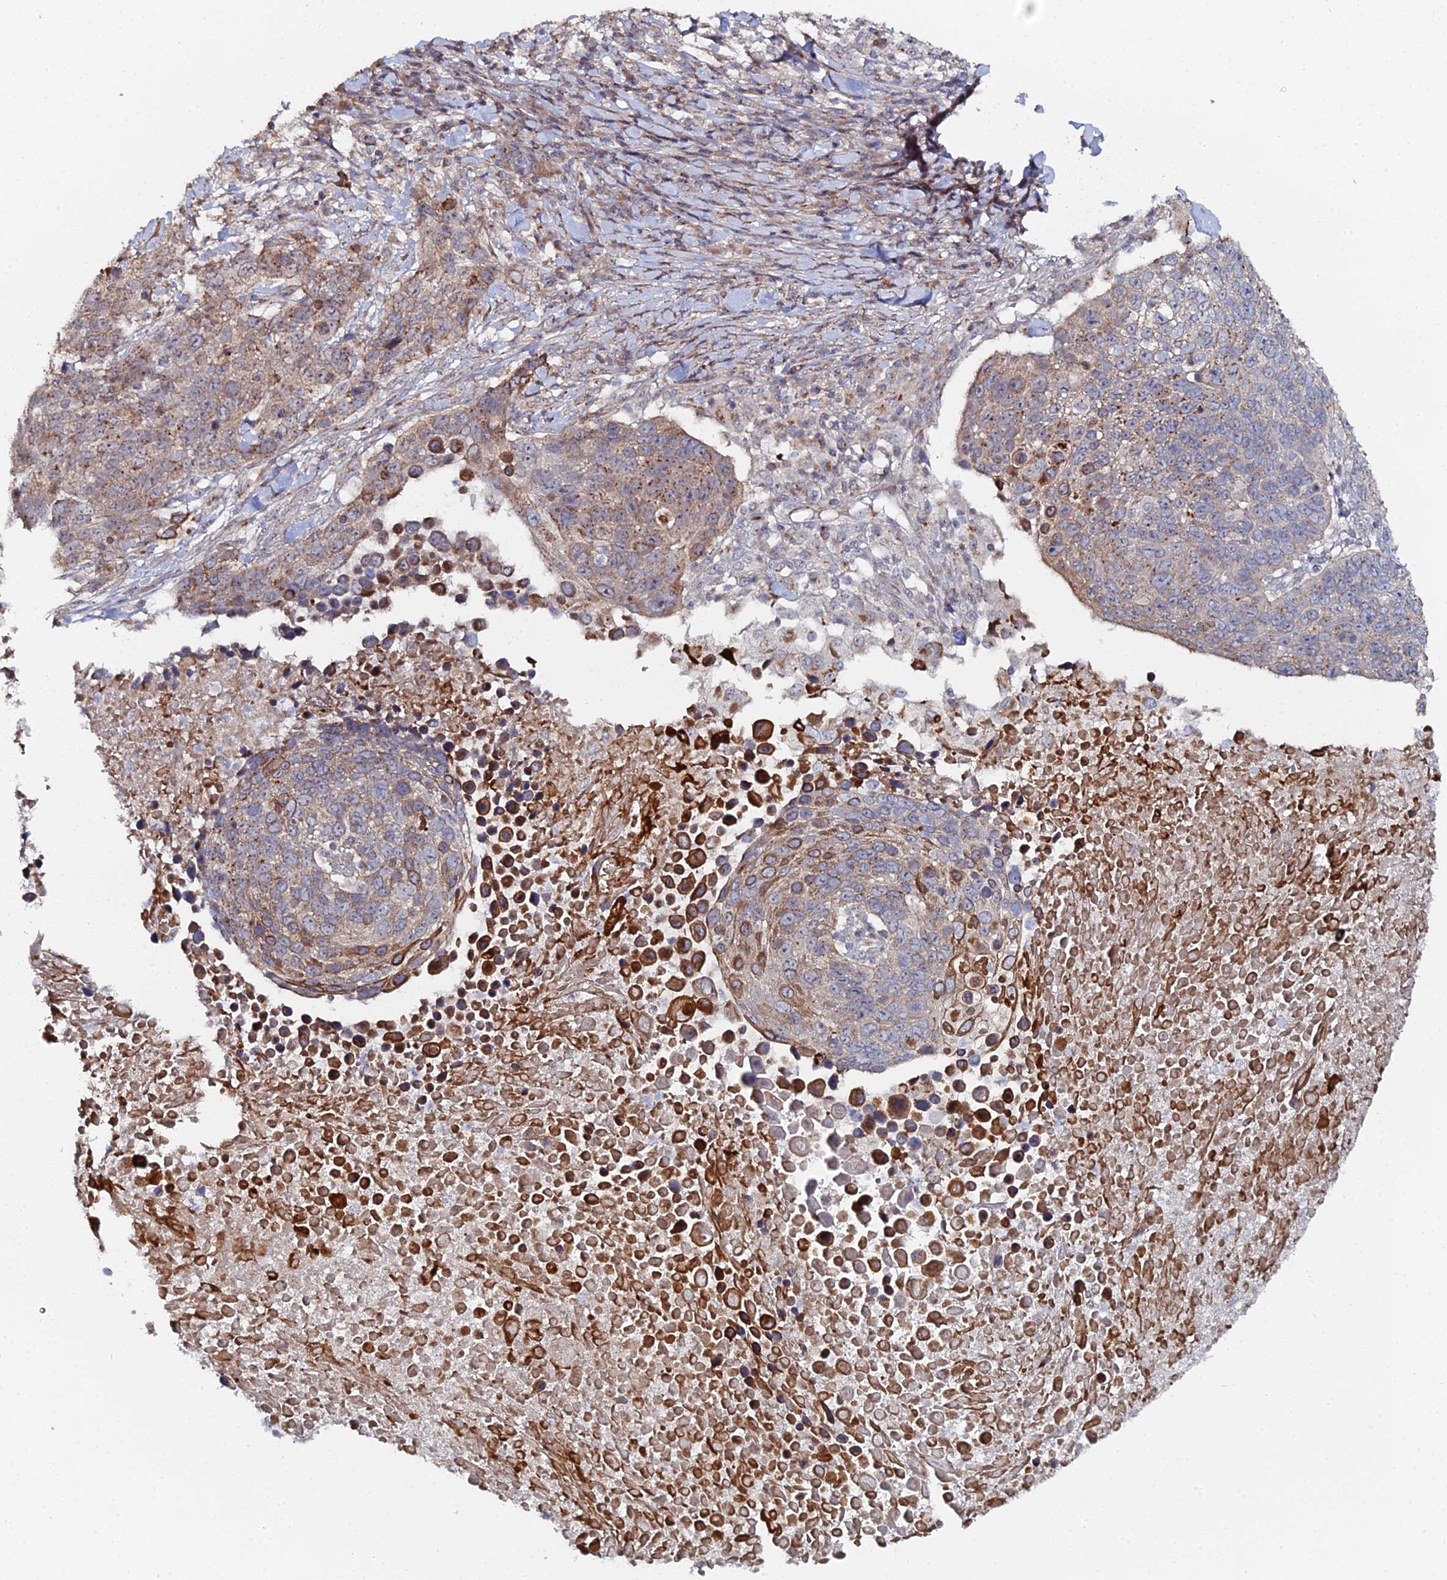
{"staining": {"intensity": "moderate", "quantity": ">75%", "location": "cytoplasmic/membranous"}, "tissue": "lung cancer", "cell_type": "Tumor cells", "image_type": "cancer", "snomed": [{"axis": "morphology", "description": "Normal tissue, NOS"}, {"axis": "morphology", "description": "Squamous cell carcinoma, NOS"}, {"axis": "topography", "description": "Lymph node"}, {"axis": "topography", "description": "Lung"}], "caption": "Tumor cells reveal medium levels of moderate cytoplasmic/membranous positivity in approximately >75% of cells in human squamous cell carcinoma (lung).", "gene": "SGMS1", "patient": {"sex": "male", "age": 66}}